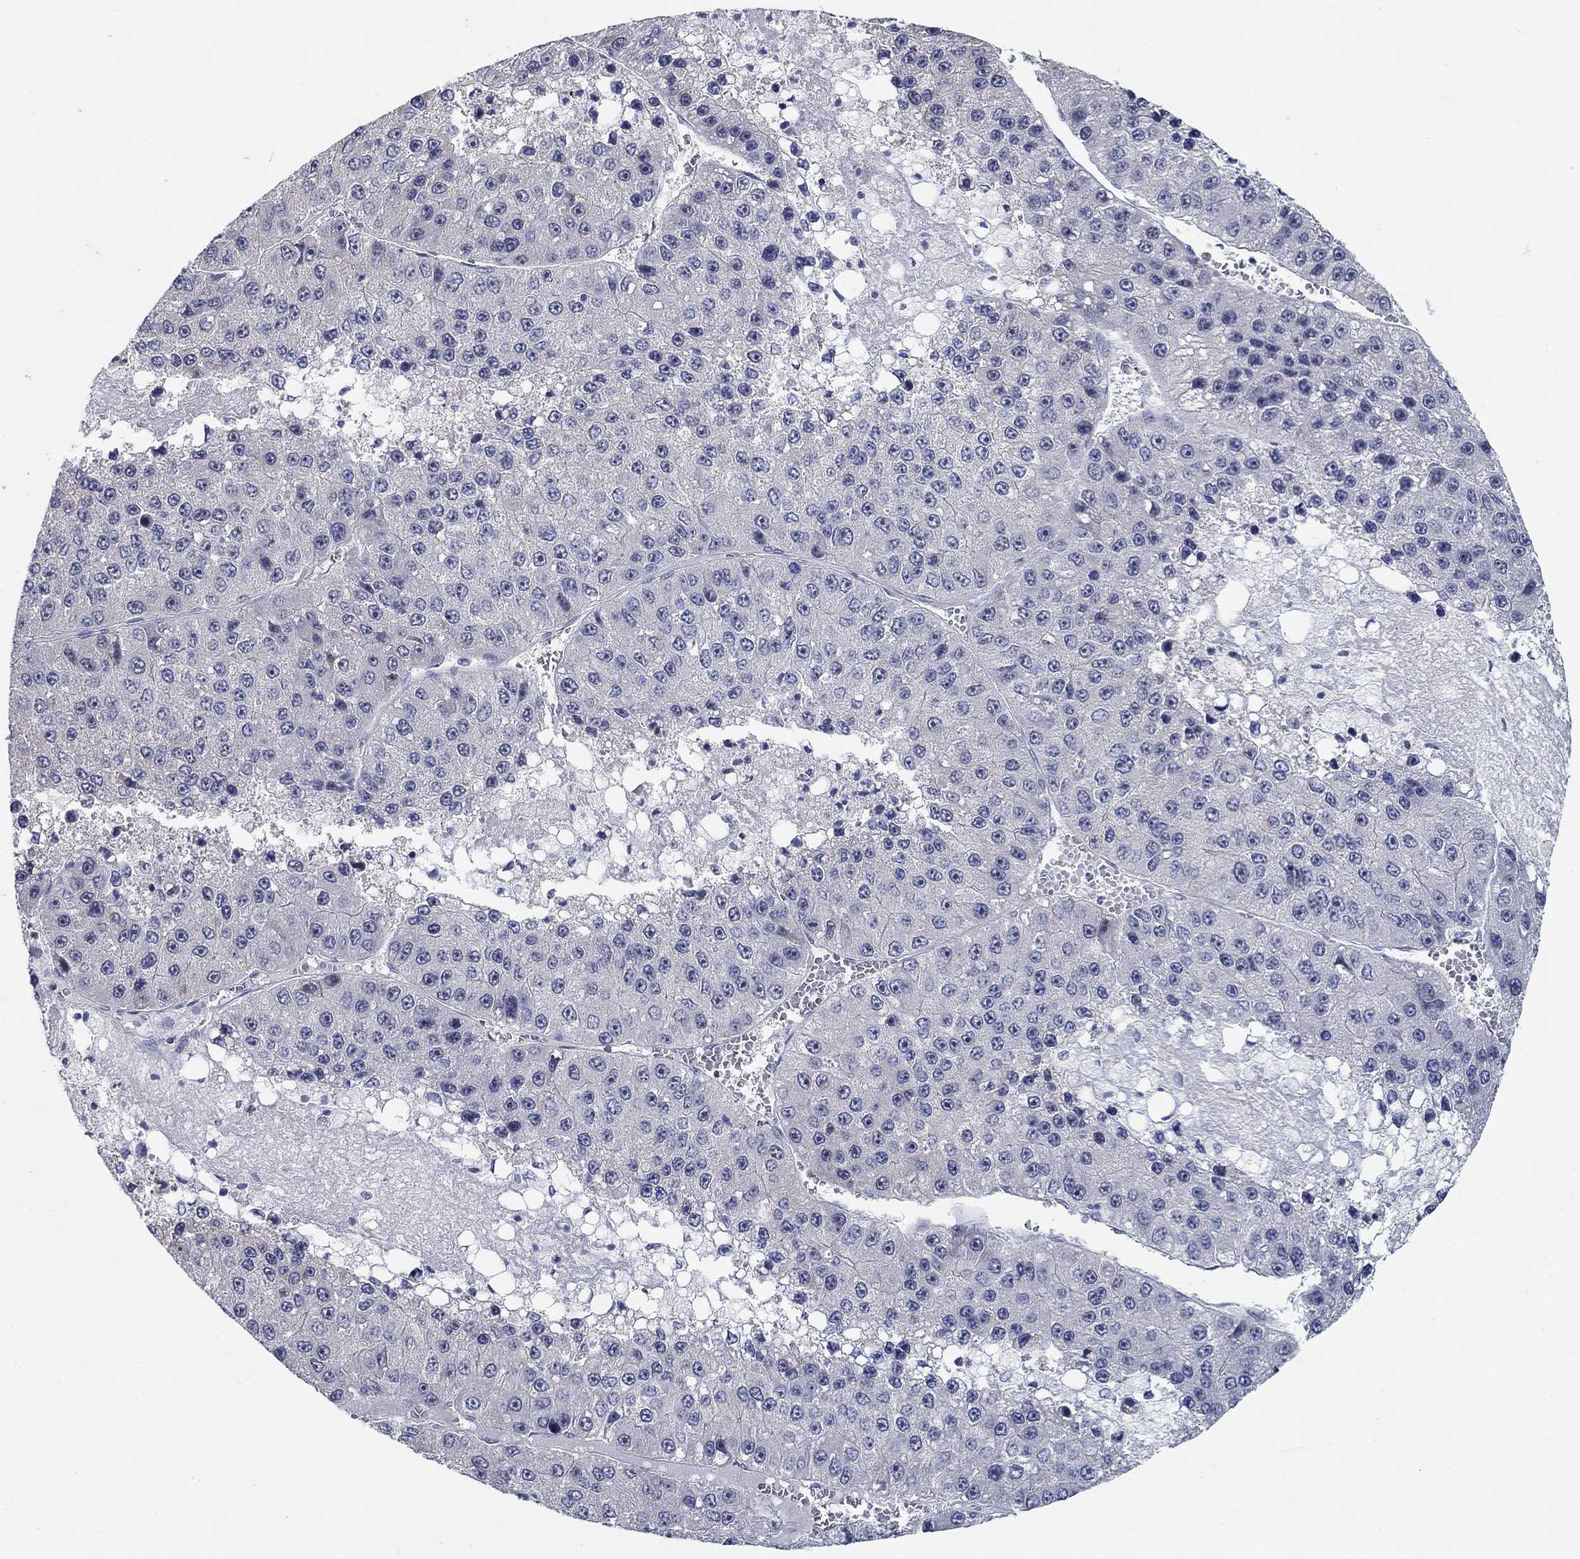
{"staining": {"intensity": "negative", "quantity": "none", "location": "none"}, "tissue": "liver cancer", "cell_type": "Tumor cells", "image_type": "cancer", "snomed": [{"axis": "morphology", "description": "Carcinoma, Hepatocellular, NOS"}, {"axis": "topography", "description": "Liver"}], "caption": "Liver hepatocellular carcinoma stained for a protein using immunohistochemistry demonstrates no expression tumor cells.", "gene": "SMIM18", "patient": {"sex": "female", "age": 73}}